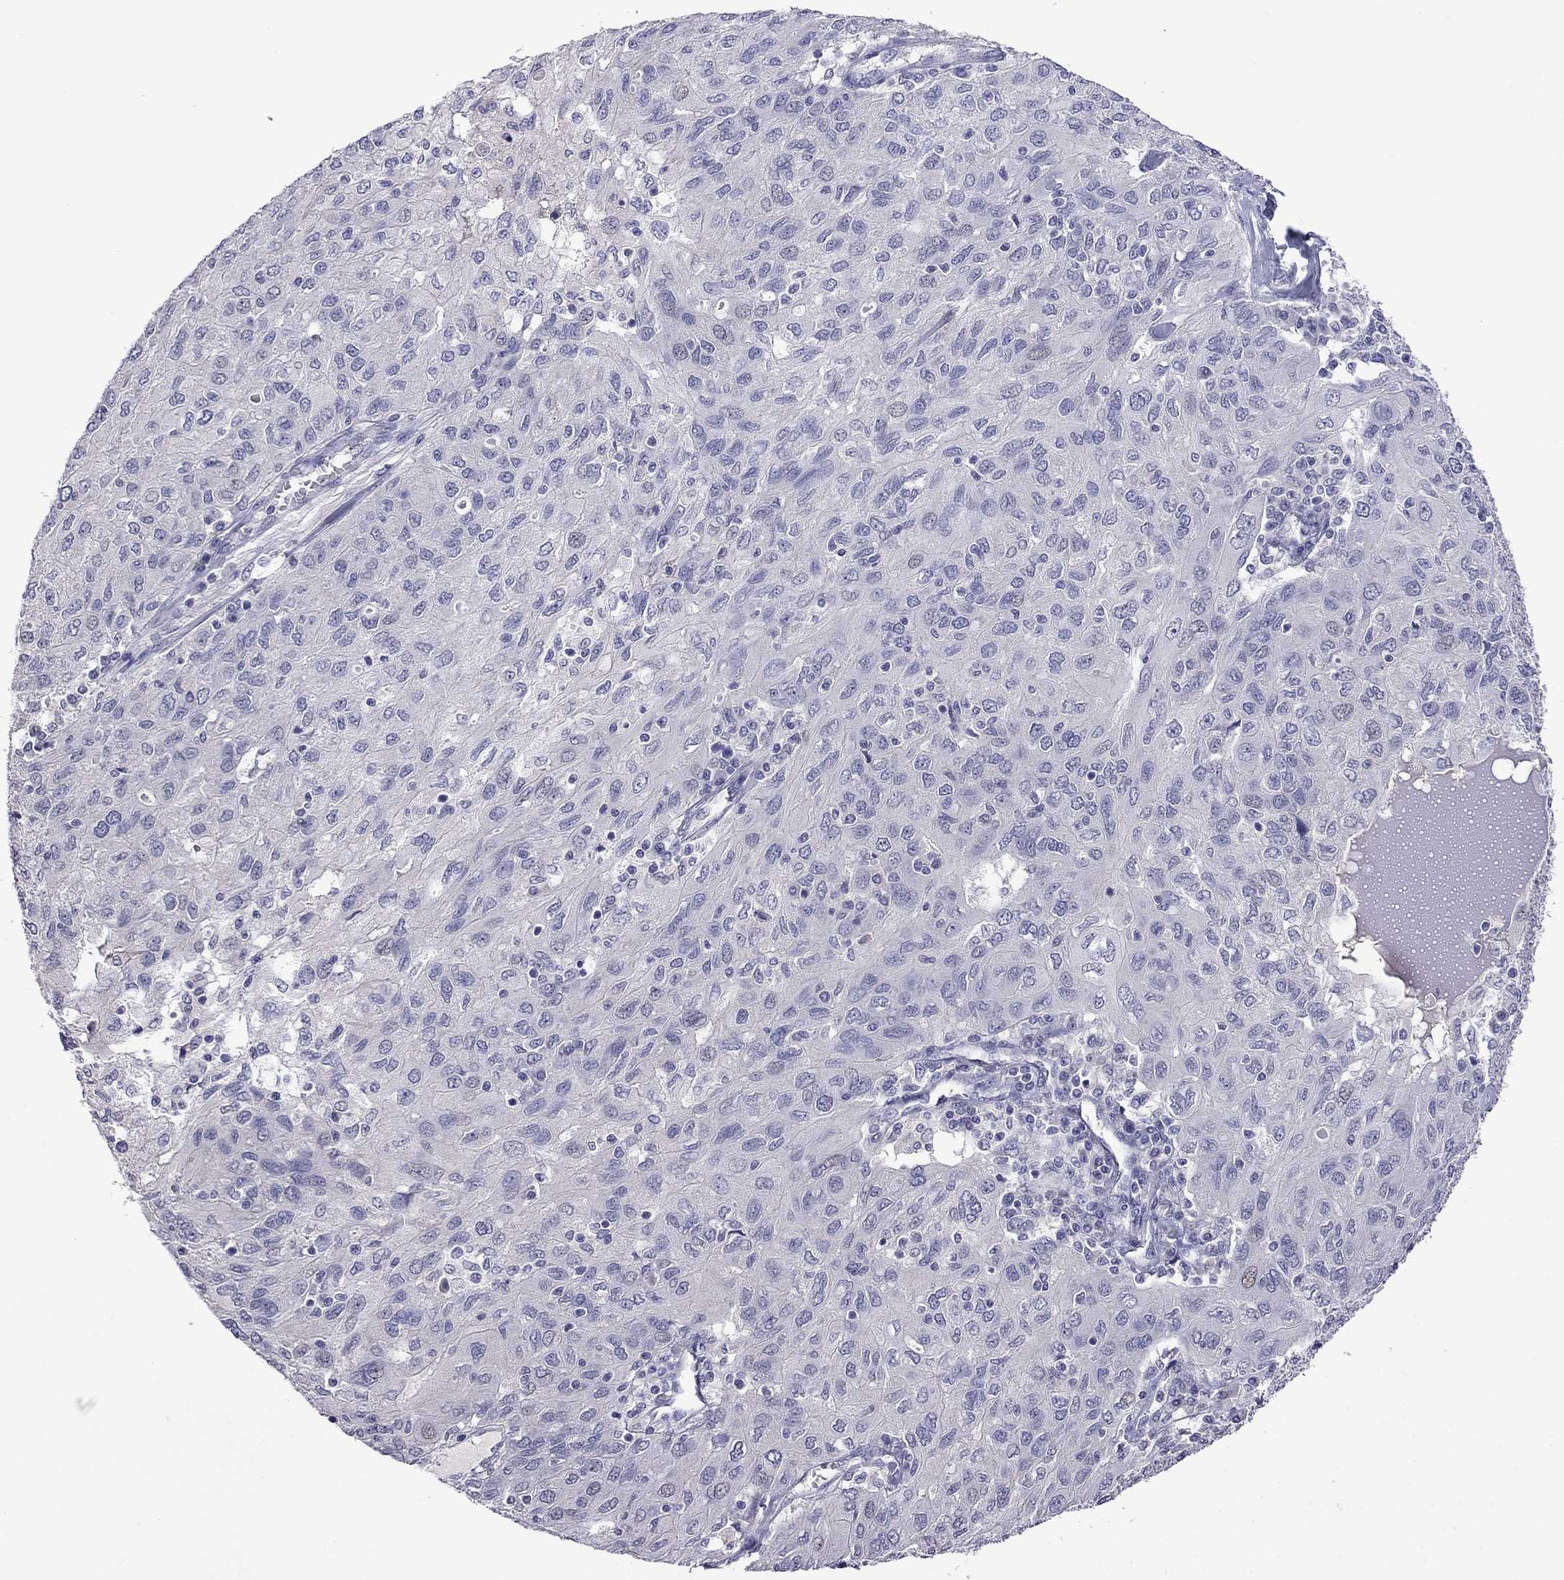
{"staining": {"intensity": "negative", "quantity": "none", "location": "none"}, "tissue": "ovarian cancer", "cell_type": "Tumor cells", "image_type": "cancer", "snomed": [{"axis": "morphology", "description": "Carcinoma, endometroid"}, {"axis": "topography", "description": "Ovary"}], "caption": "Immunohistochemistry image of neoplastic tissue: human endometroid carcinoma (ovarian) stained with DAB displays no significant protein staining in tumor cells. (DAB immunohistochemistry, high magnification).", "gene": "STAR", "patient": {"sex": "female", "age": 50}}